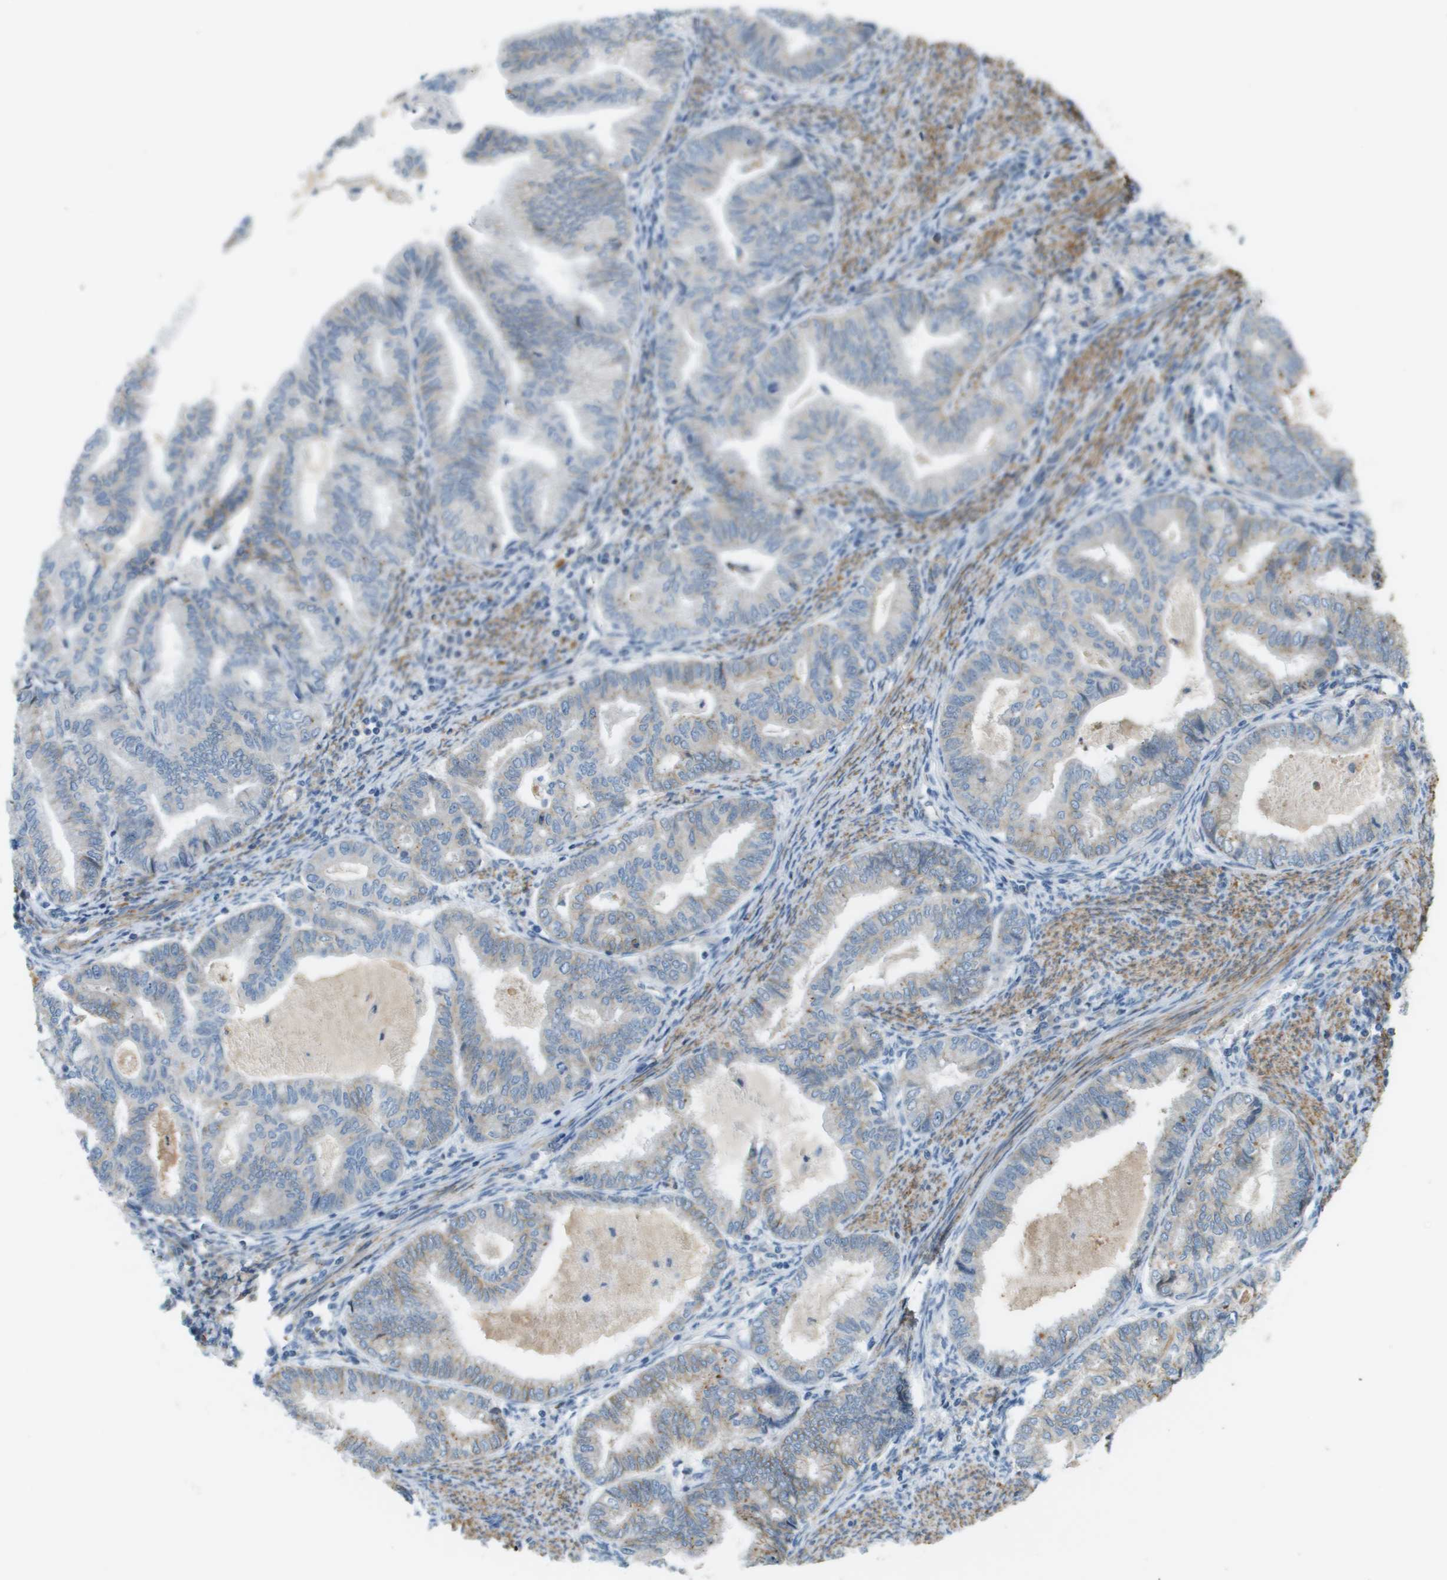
{"staining": {"intensity": "negative", "quantity": "none", "location": "none"}, "tissue": "endometrial cancer", "cell_type": "Tumor cells", "image_type": "cancer", "snomed": [{"axis": "morphology", "description": "Adenocarcinoma, NOS"}, {"axis": "topography", "description": "Endometrium"}], "caption": "Protein analysis of endometrial cancer displays no significant positivity in tumor cells. (Stains: DAB immunohistochemistry with hematoxylin counter stain, Microscopy: brightfield microscopy at high magnification).", "gene": "MYH11", "patient": {"sex": "female", "age": 79}}